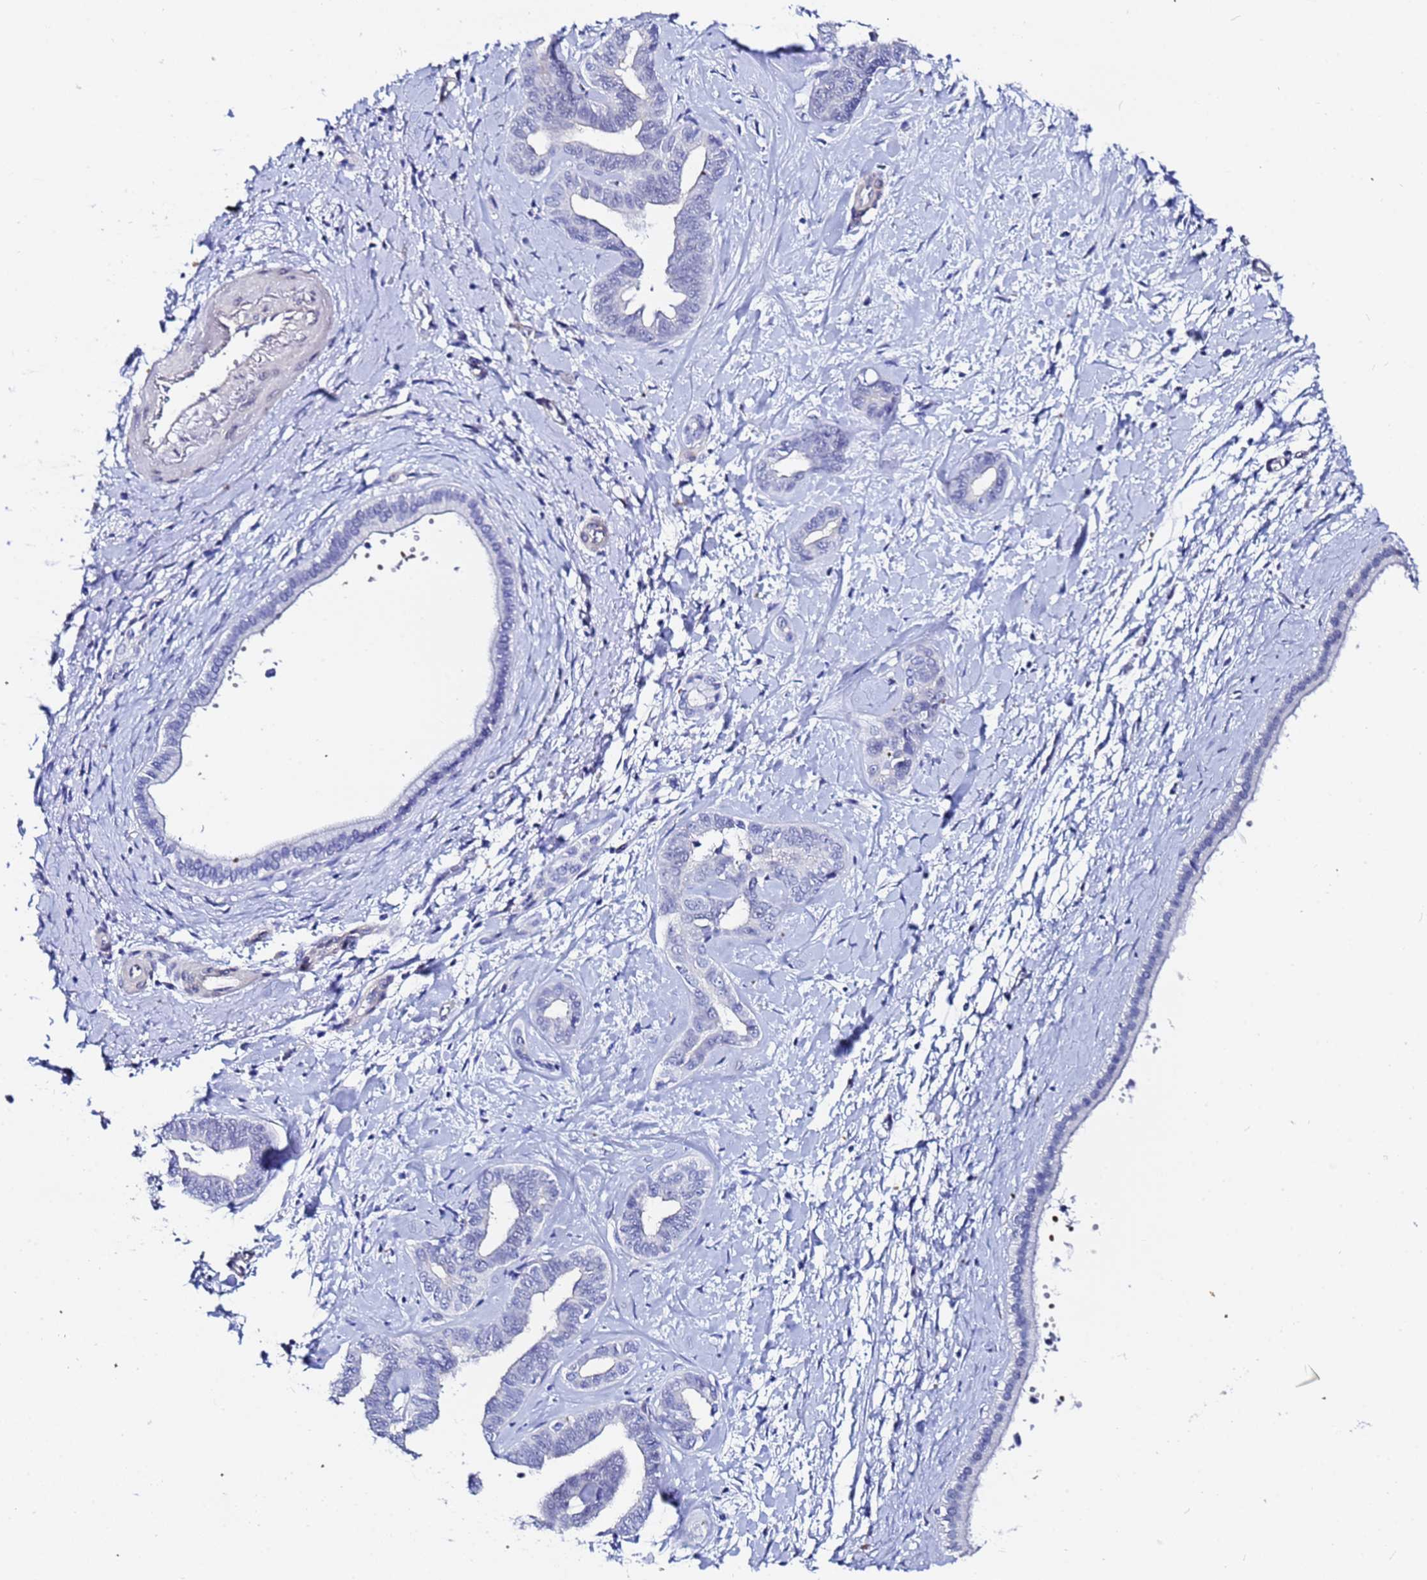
{"staining": {"intensity": "negative", "quantity": "none", "location": "none"}, "tissue": "liver cancer", "cell_type": "Tumor cells", "image_type": "cancer", "snomed": [{"axis": "morphology", "description": "Cholangiocarcinoma"}, {"axis": "topography", "description": "Liver"}], "caption": "Tumor cells show no significant staining in liver cancer (cholangiocarcinoma).", "gene": "ZNF26", "patient": {"sex": "female", "age": 77}}